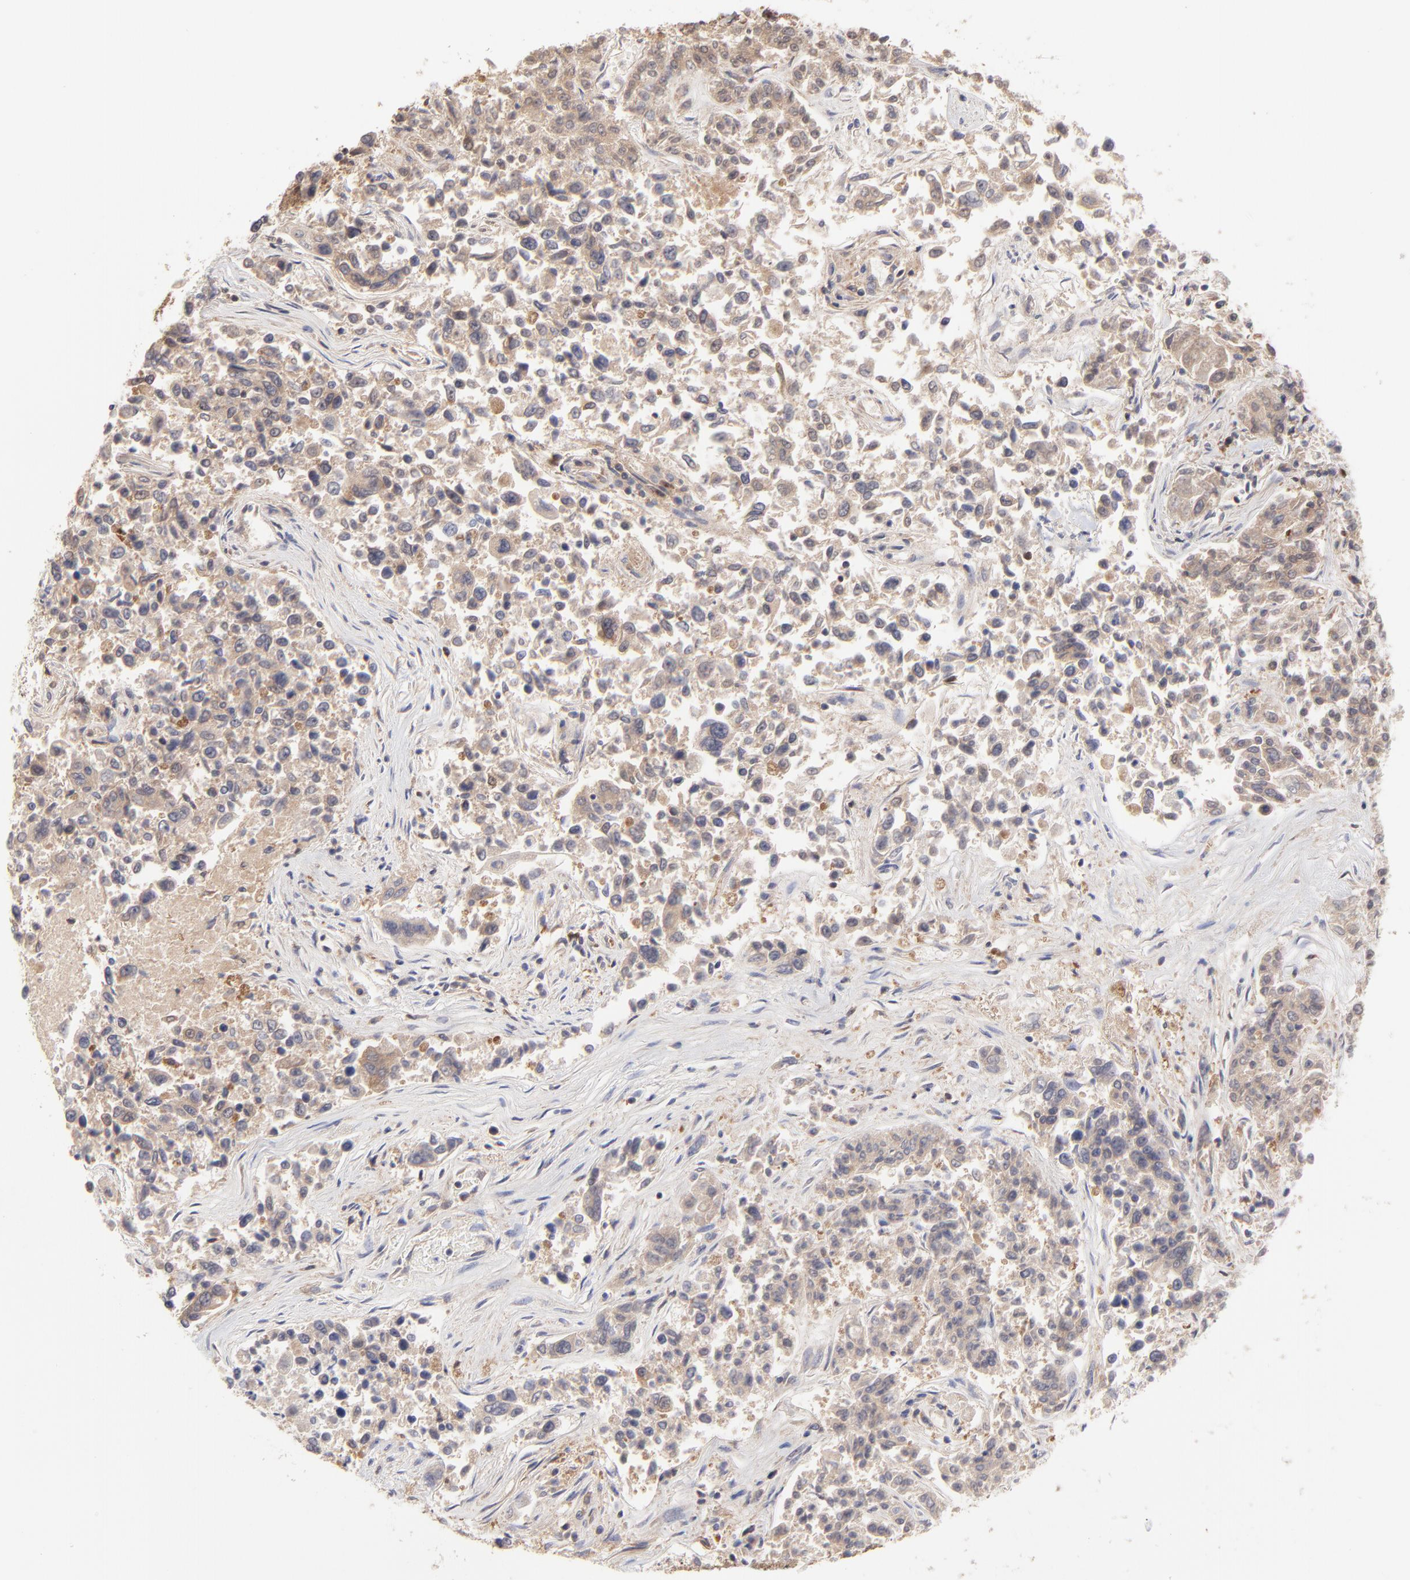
{"staining": {"intensity": "moderate", "quantity": ">75%", "location": "cytoplasmic/membranous"}, "tissue": "lung cancer", "cell_type": "Tumor cells", "image_type": "cancer", "snomed": [{"axis": "morphology", "description": "Adenocarcinoma, NOS"}, {"axis": "topography", "description": "Lung"}], "caption": "This is an image of immunohistochemistry (IHC) staining of lung cancer, which shows moderate positivity in the cytoplasmic/membranous of tumor cells.", "gene": "GART", "patient": {"sex": "male", "age": 84}}